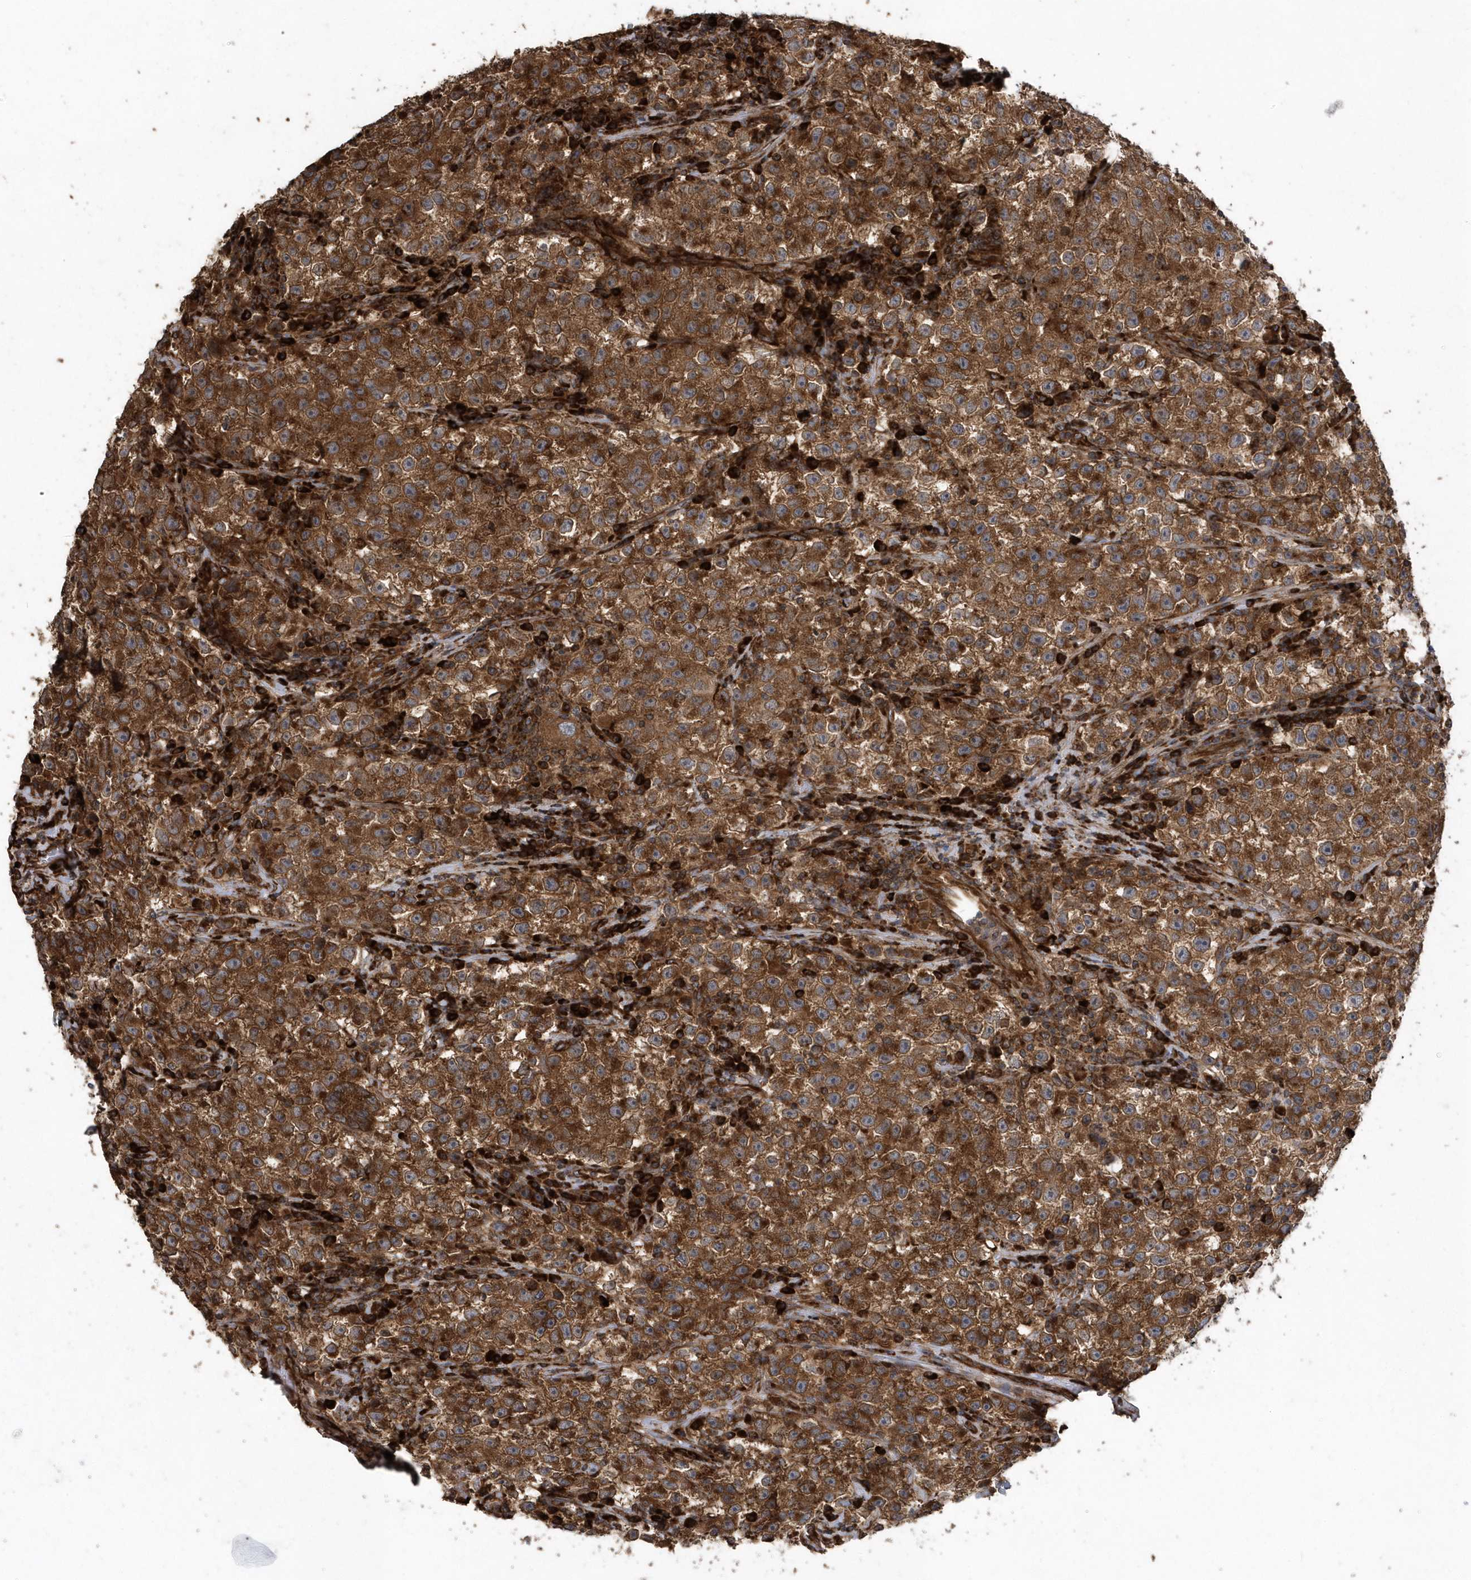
{"staining": {"intensity": "strong", "quantity": ">75%", "location": "cytoplasmic/membranous"}, "tissue": "testis cancer", "cell_type": "Tumor cells", "image_type": "cancer", "snomed": [{"axis": "morphology", "description": "Seminoma, NOS"}, {"axis": "topography", "description": "Testis"}], "caption": "High-power microscopy captured an immunohistochemistry micrograph of testis seminoma, revealing strong cytoplasmic/membranous staining in about >75% of tumor cells.", "gene": "WASHC5", "patient": {"sex": "male", "age": 22}}